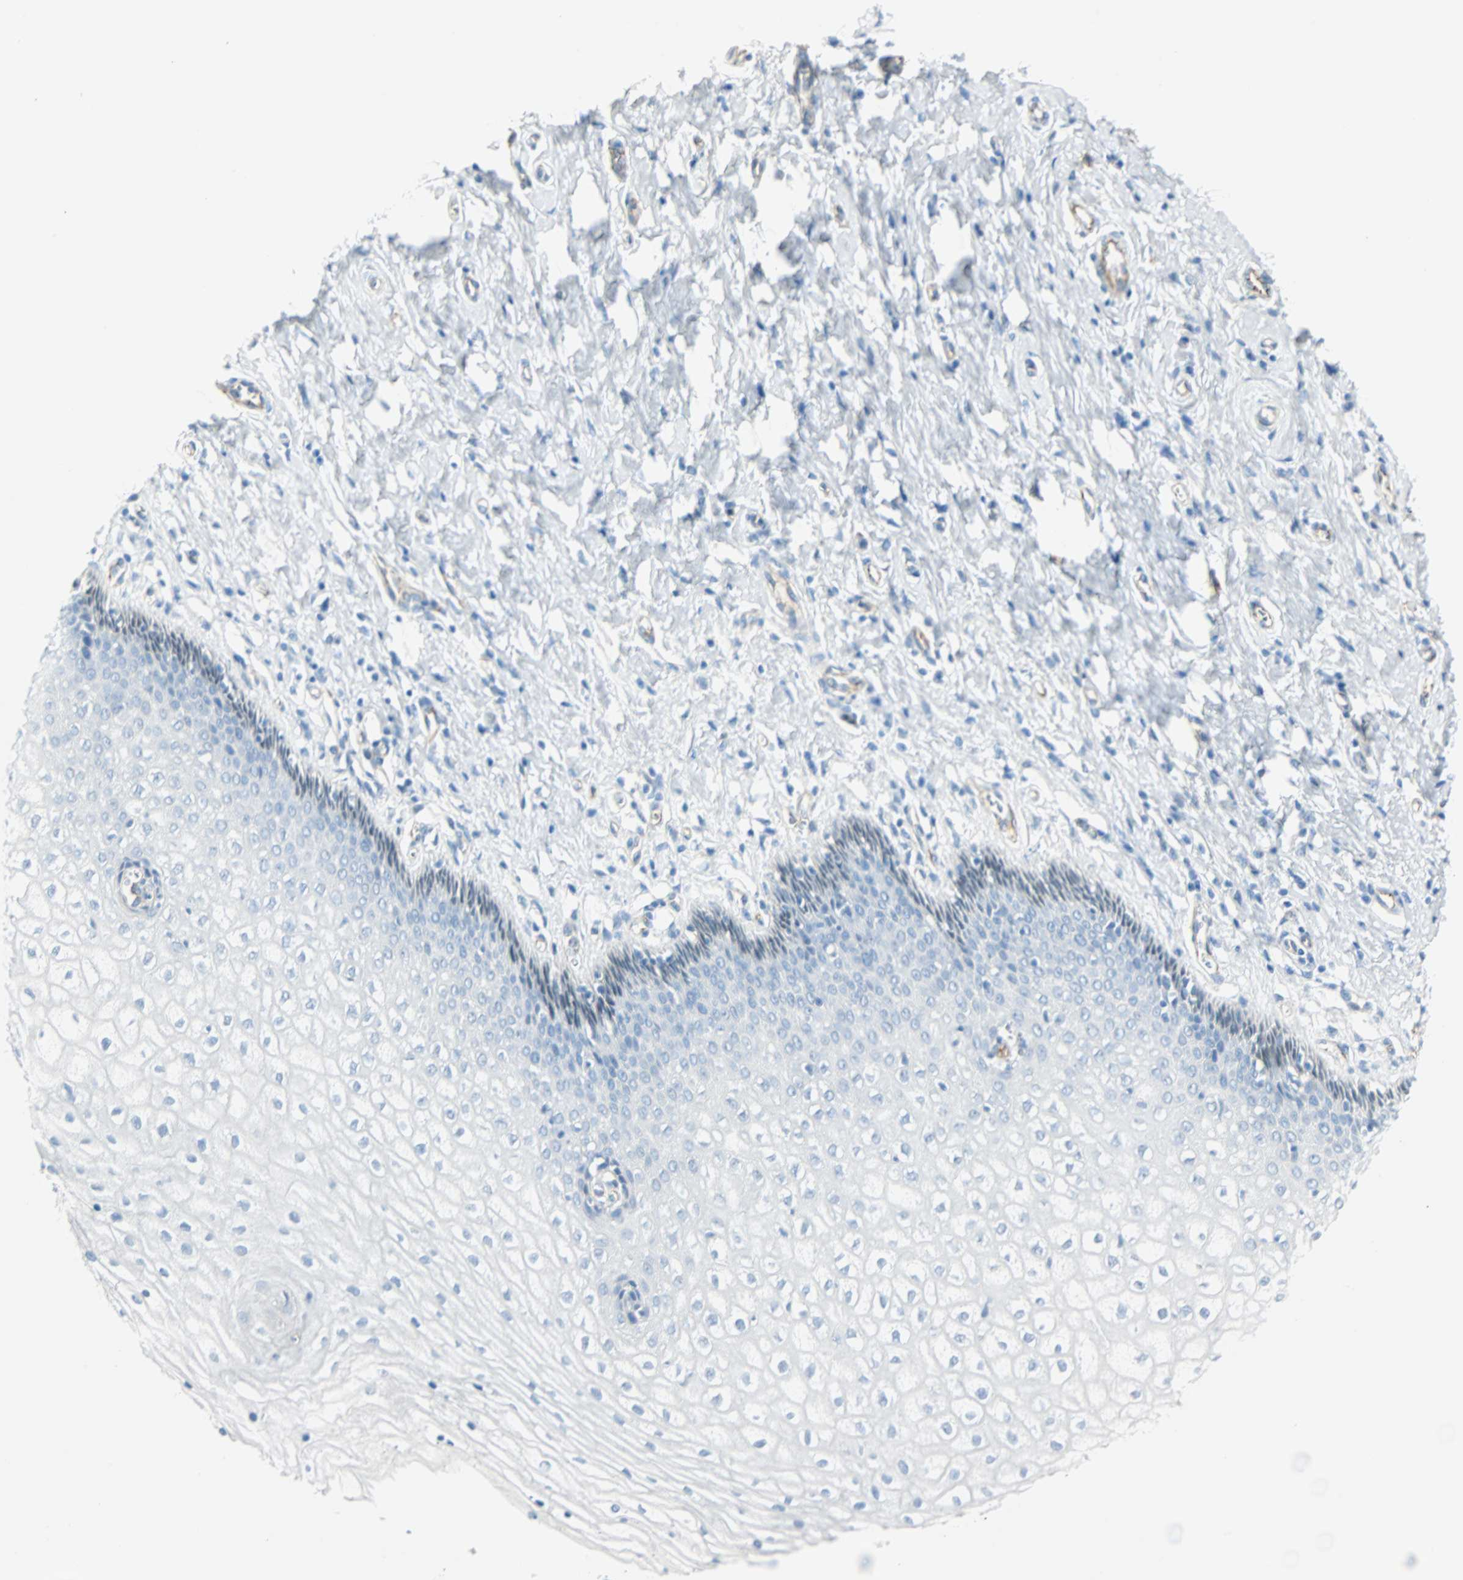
{"staining": {"intensity": "negative", "quantity": "none", "location": "none"}, "tissue": "vagina", "cell_type": "Squamous epithelial cells", "image_type": "normal", "snomed": [{"axis": "morphology", "description": "Normal tissue, NOS"}, {"axis": "topography", "description": "Soft tissue"}, {"axis": "topography", "description": "Vagina"}], "caption": "High magnification brightfield microscopy of normal vagina stained with DAB (3,3'-diaminobenzidine) (brown) and counterstained with hematoxylin (blue): squamous epithelial cells show no significant expression. (Stains: DAB immunohistochemistry (IHC) with hematoxylin counter stain, Microscopy: brightfield microscopy at high magnification).", "gene": "VPS9D1", "patient": {"sex": "female", "age": 61}}